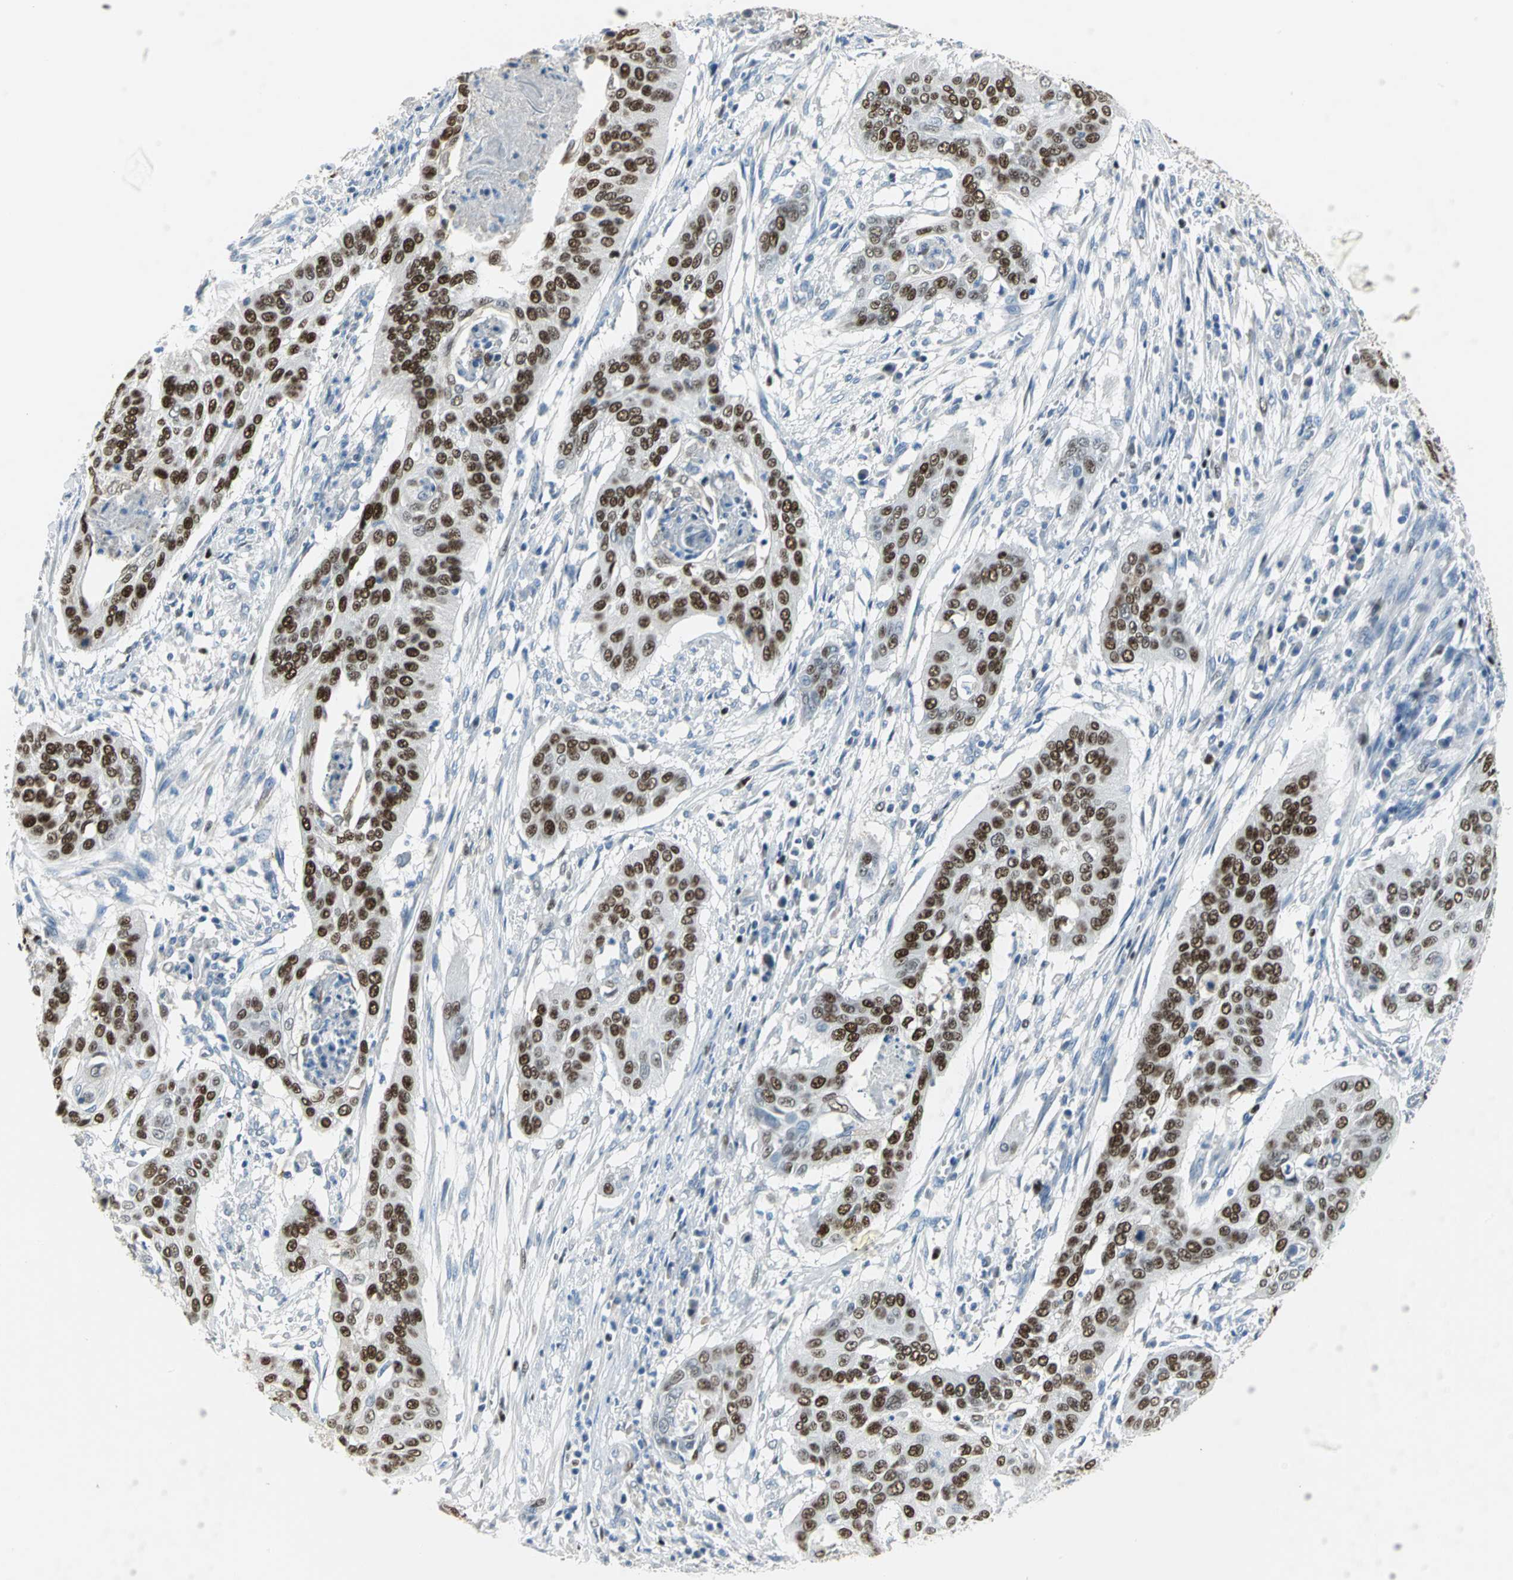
{"staining": {"intensity": "strong", "quantity": ">75%", "location": "nuclear"}, "tissue": "cervical cancer", "cell_type": "Tumor cells", "image_type": "cancer", "snomed": [{"axis": "morphology", "description": "Squamous cell carcinoma, NOS"}, {"axis": "topography", "description": "Cervix"}], "caption": "Immunohistochemical staining of human squamous cell carcinoma (cervical) displays high levels of strong nuclear staining in about >75% of tumor cells. (Brightfield microscopy of DAB IHC at high magnification).", "gene": "MCM3", "patient": {"sex": "female", "age": 39}}